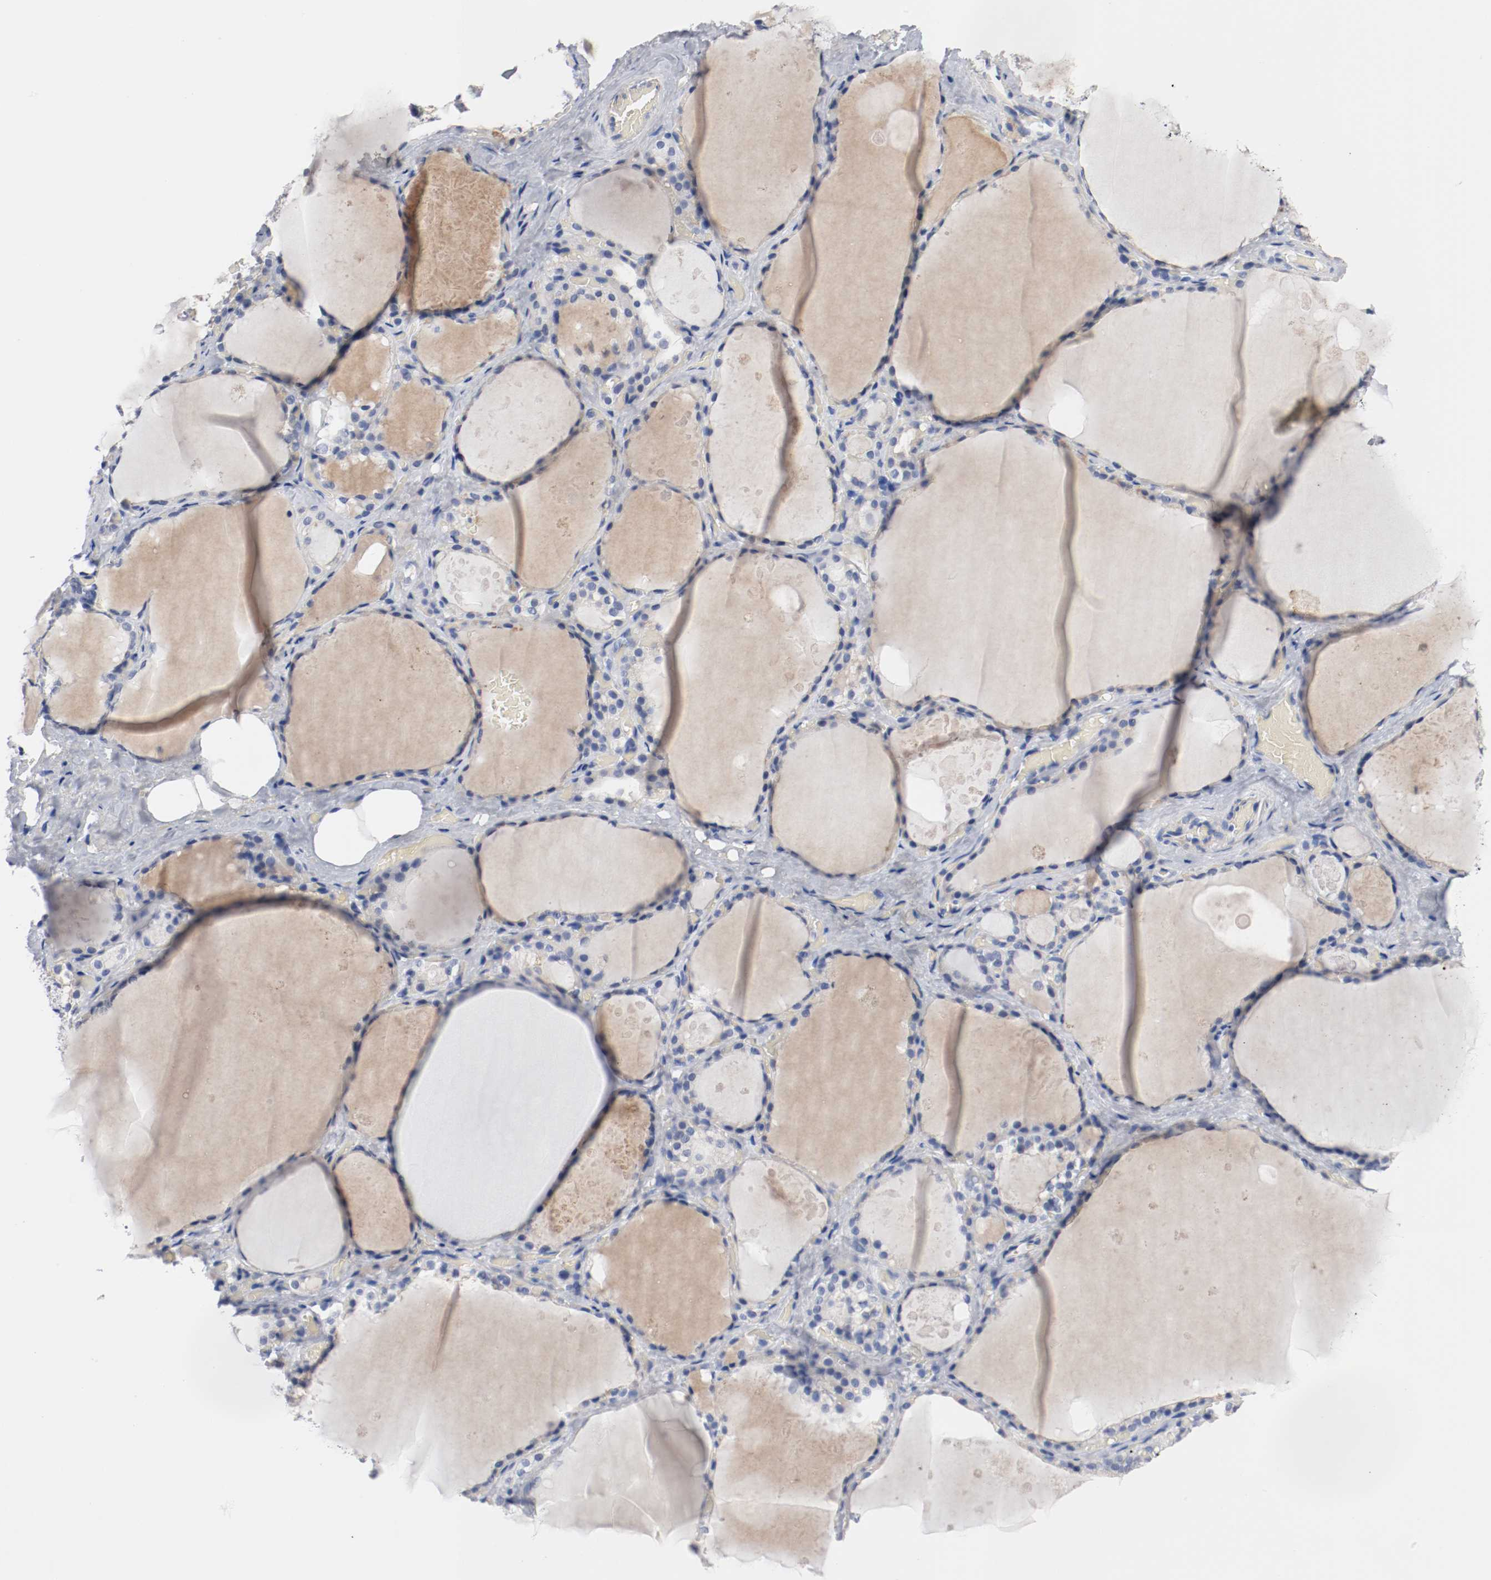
{"staining": {"intensity": "weak", "quantity": "<25%", "location": "cytoplasmic/membranous"}, "tissue": "thyroid gland", "cell_type": "Glandular cells", "image_type": "normal", "snomed": [{"axis": "morphology", "description": "Normal tissue, NOS"}, {"axis": "topography", "description": "Thyroid gland"}], "caption": "This histopathology image is of normal thyroid gland stained with immunohistochemistry to label a protein in brown with the nuclei are counter-stained blue. There is no expression in glandular cells. (Immunohistochemistry, brightfield microscopy, high magnification).", "gene": "TNC", "patient": {"sex": "male", "age": 61}}